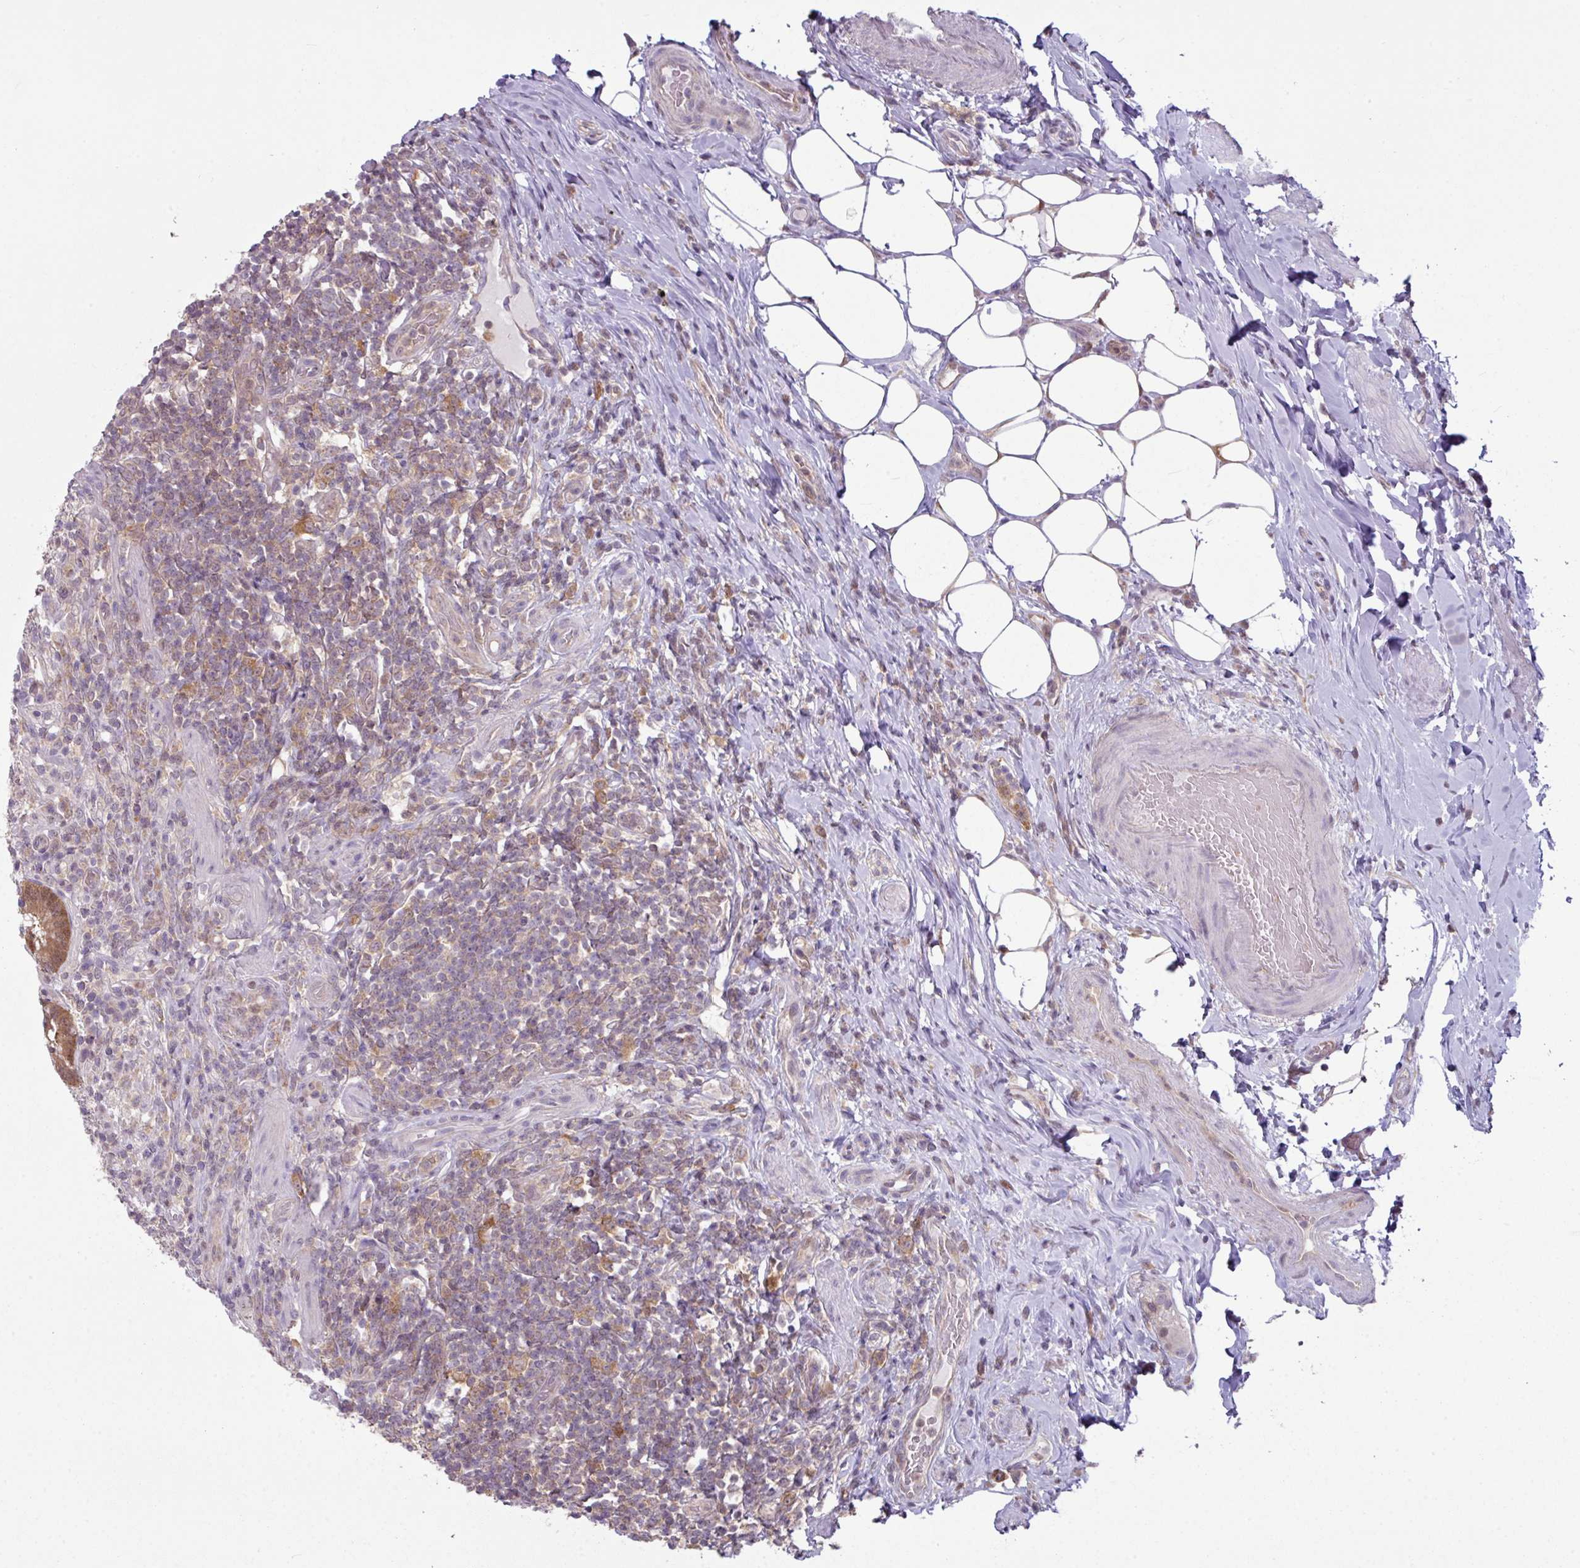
{"staining": {"intensity": "moderate", "quantity": ">75%", "location": "cytoplasmic/membranous,nuclear"}, "tissue": "appendix", "cell_type": "Glandular cells", "image_type": "normal", "snomed": [{"axis": "morphology", "description": "Normal tissue, NOS"}, {"axis": "topography", "description": "Appendix"}], "caption": "IHC micrograph of benign appendix stained for a protein (brown), which displays medium levels of moderate cytoplasmic/membranous,nuclear staining in approximately >75% of glandular cells.", "gene": "TTLL12", "patient": {"sex": "female", "age": 43}}